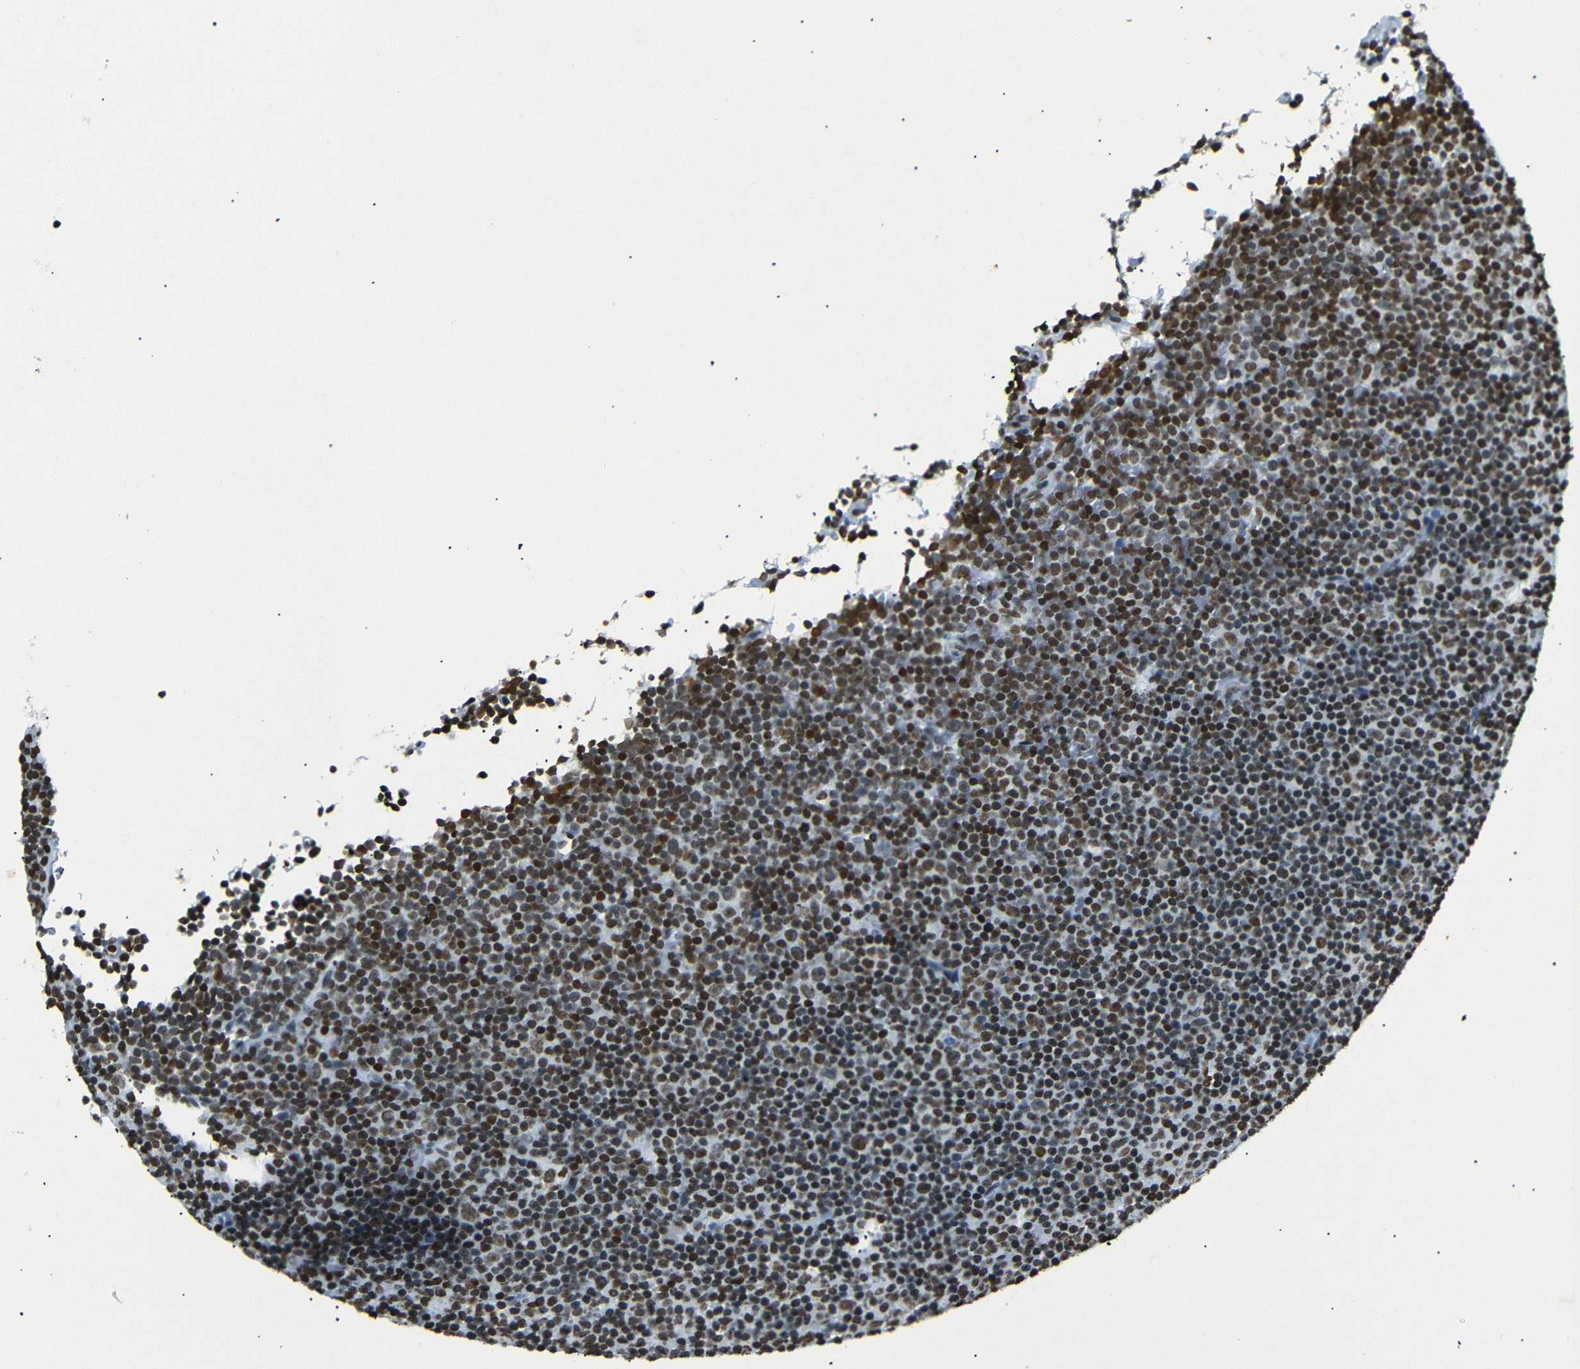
{"staining": {"intensity": "strong", "quantity": ">75%", "location": "nuclear"}, "tissue": "lymphoma", "cell_type": "Tumor cells", "image_type": "cancer", "snomed": [{"axis": "morphology", "description": "Malignant lymphoma, non-Hodgkin's type, Low grade"}, {"axis": "topography", "description": "Lymph node"}], "caption": "Immunohistochemistry of human lymphoma exhibits high levels of strong nuclear staining in about >75% of tumor cells.", "gene": "HMGN1", "patient": {"sex": "female", "age": 67}}